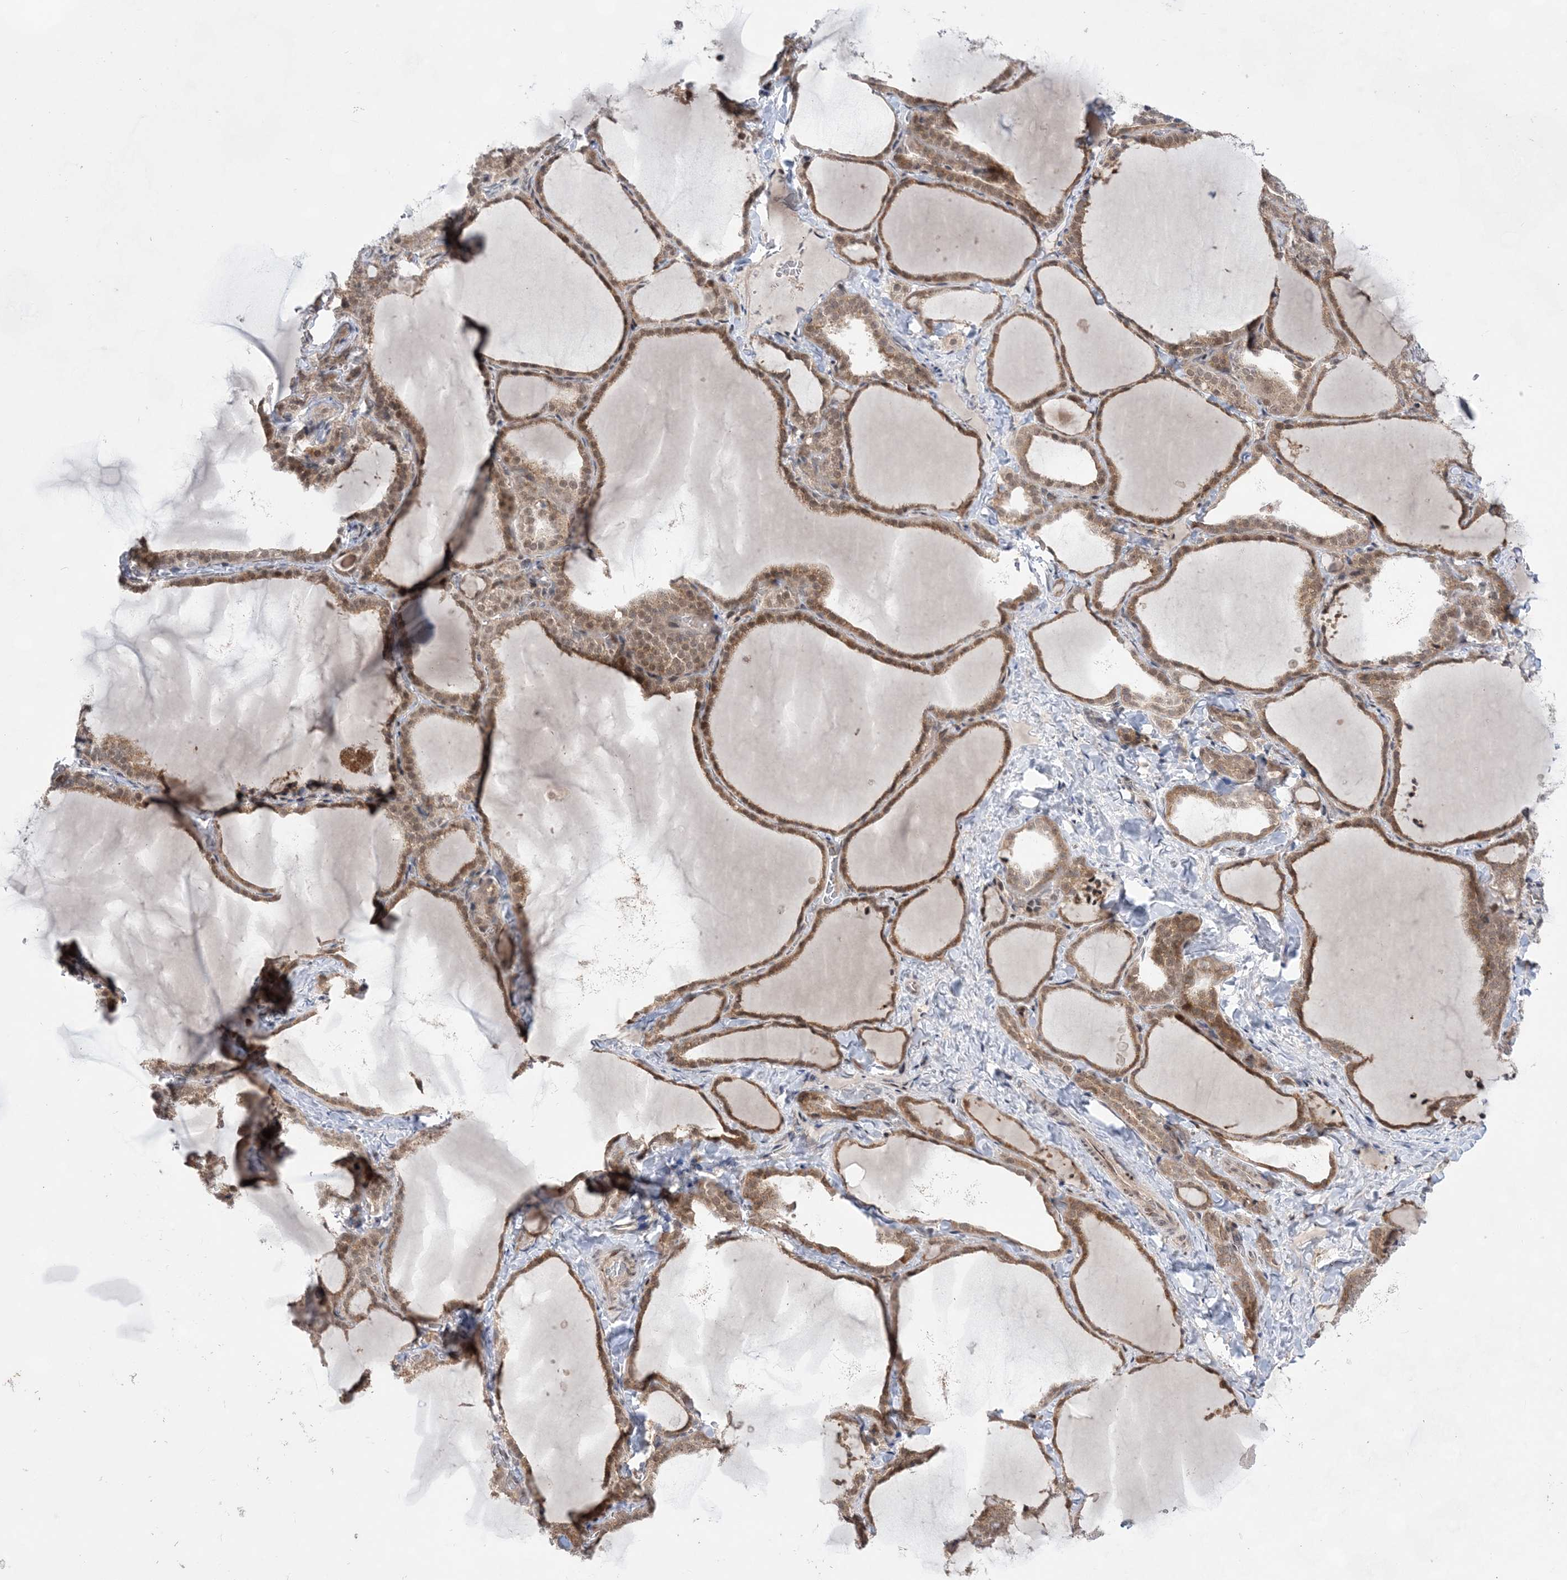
{"staining": {"intensity": "moderate", "quantity": ">75%", "location": "cytoplasmic/membranous,nuclear"}, "tissue": "thyroid gland", "cell_type": "Glandular cells", "image_type": "normal", "snomed": [{"axis": "morphology", "description": "Normal tissue, NOS"}, {"axis": "topography", "description": "Thyroid gland"}], "caption": "DAB (3,3'-diaminobenzidine) immunohistochemical staining of unremarkable human thyroid gland shows moderate cytoplasmic/membranous,nuclear protein staining in about >75% of glandular cells.", "gene": "ANAPC15", "patient": {"sex": "female", "age": 22}}